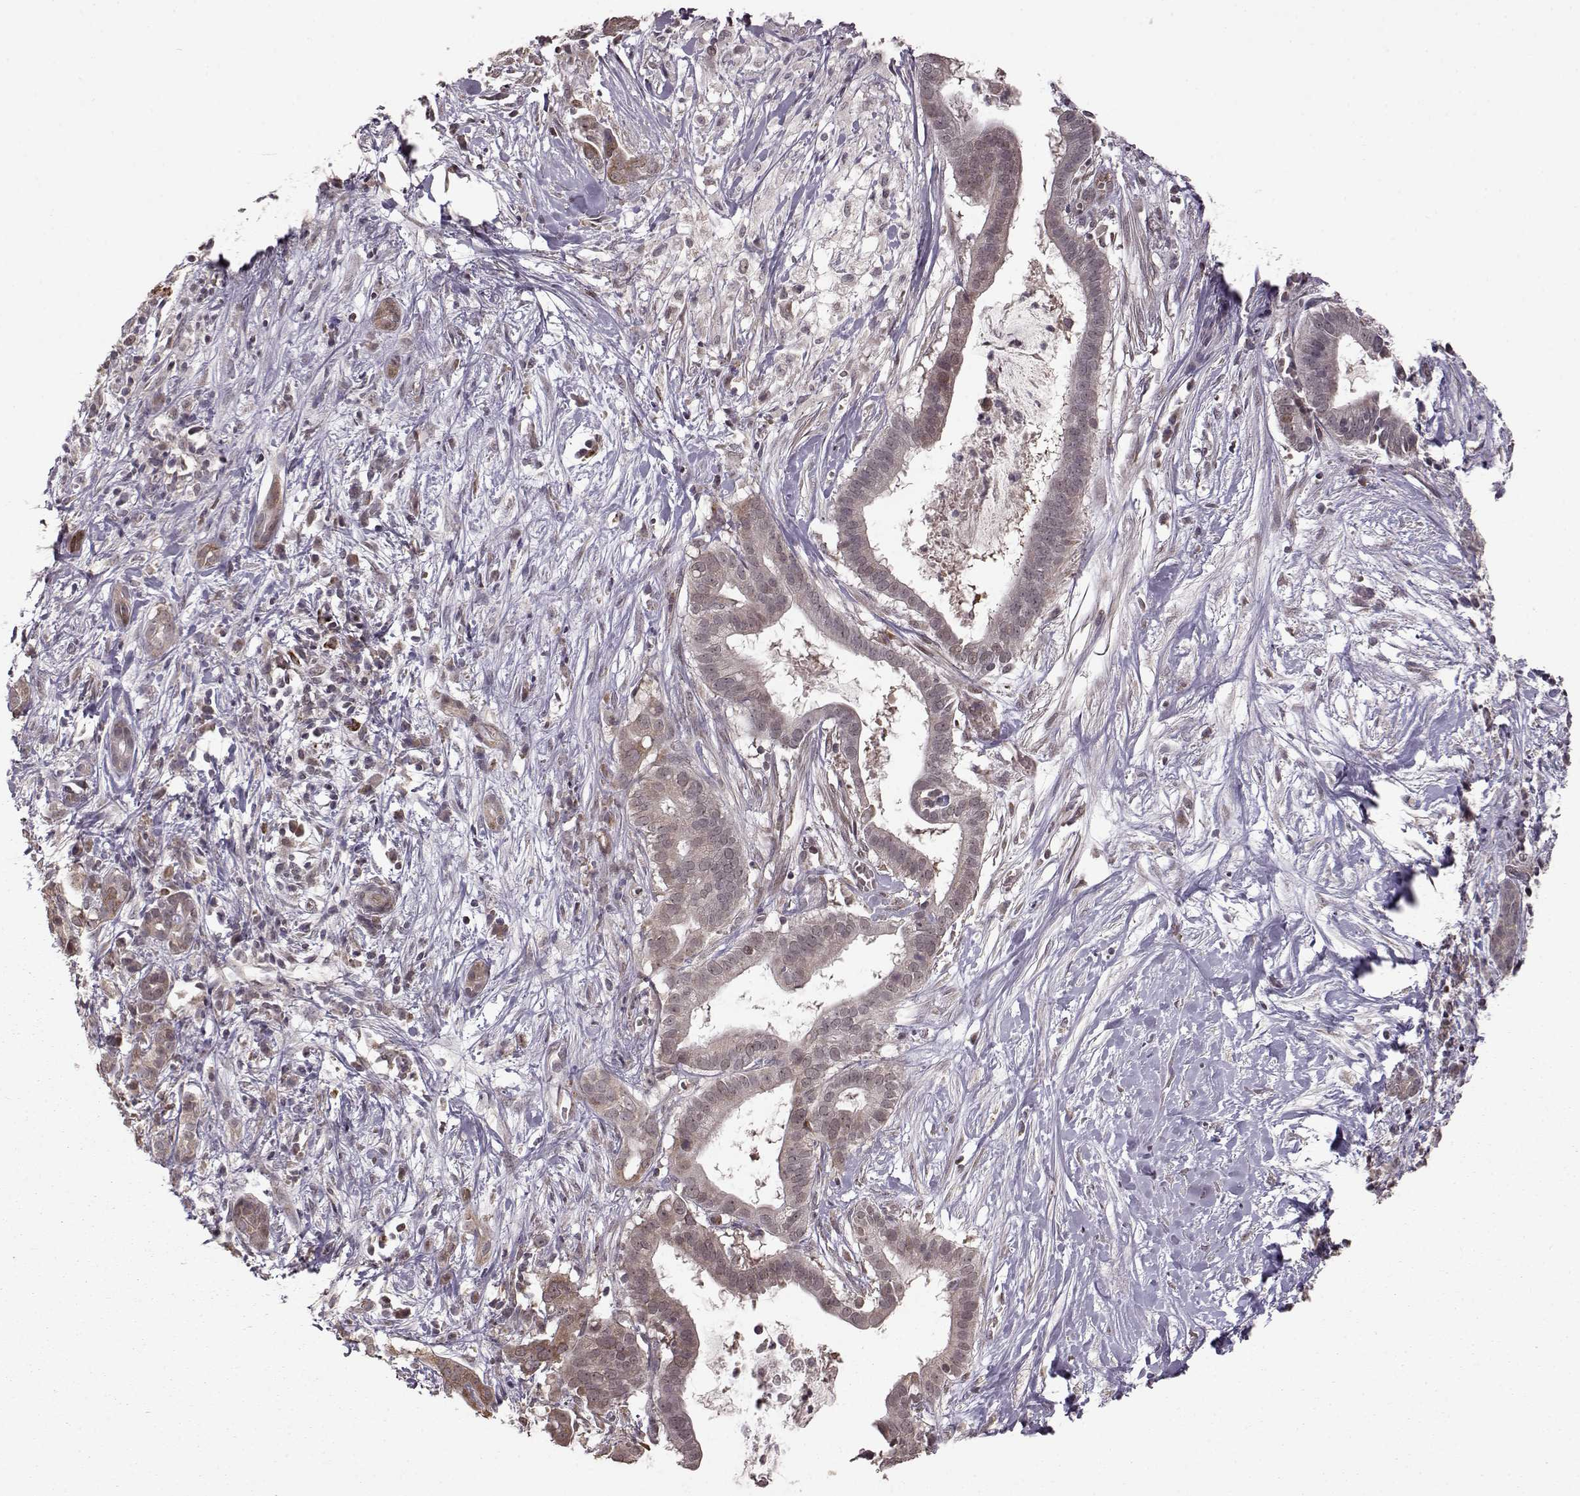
{"staining": {"intensity": "weak", "quantity": "25%-75%", "location": "cytoplasmic/membranous"}, "tissue": "pancreatic cancer", "cell_type": "Tumor cells", "image_type": "cancer", "snomed": [{"axis": "morphology", "description": "Adenocarcinoma, NOS"}, {"axis": "topography", "description": "Pancreas"}], "caption": "This is a micrograph of immunohistochemistry (IHC) staining of pancreatic cancer, which shows weak staining in the cytoplasmic/membranous of tumor cells.", "gene": "ELOVL5", "patient": {"sex": "male", "age": 61}}